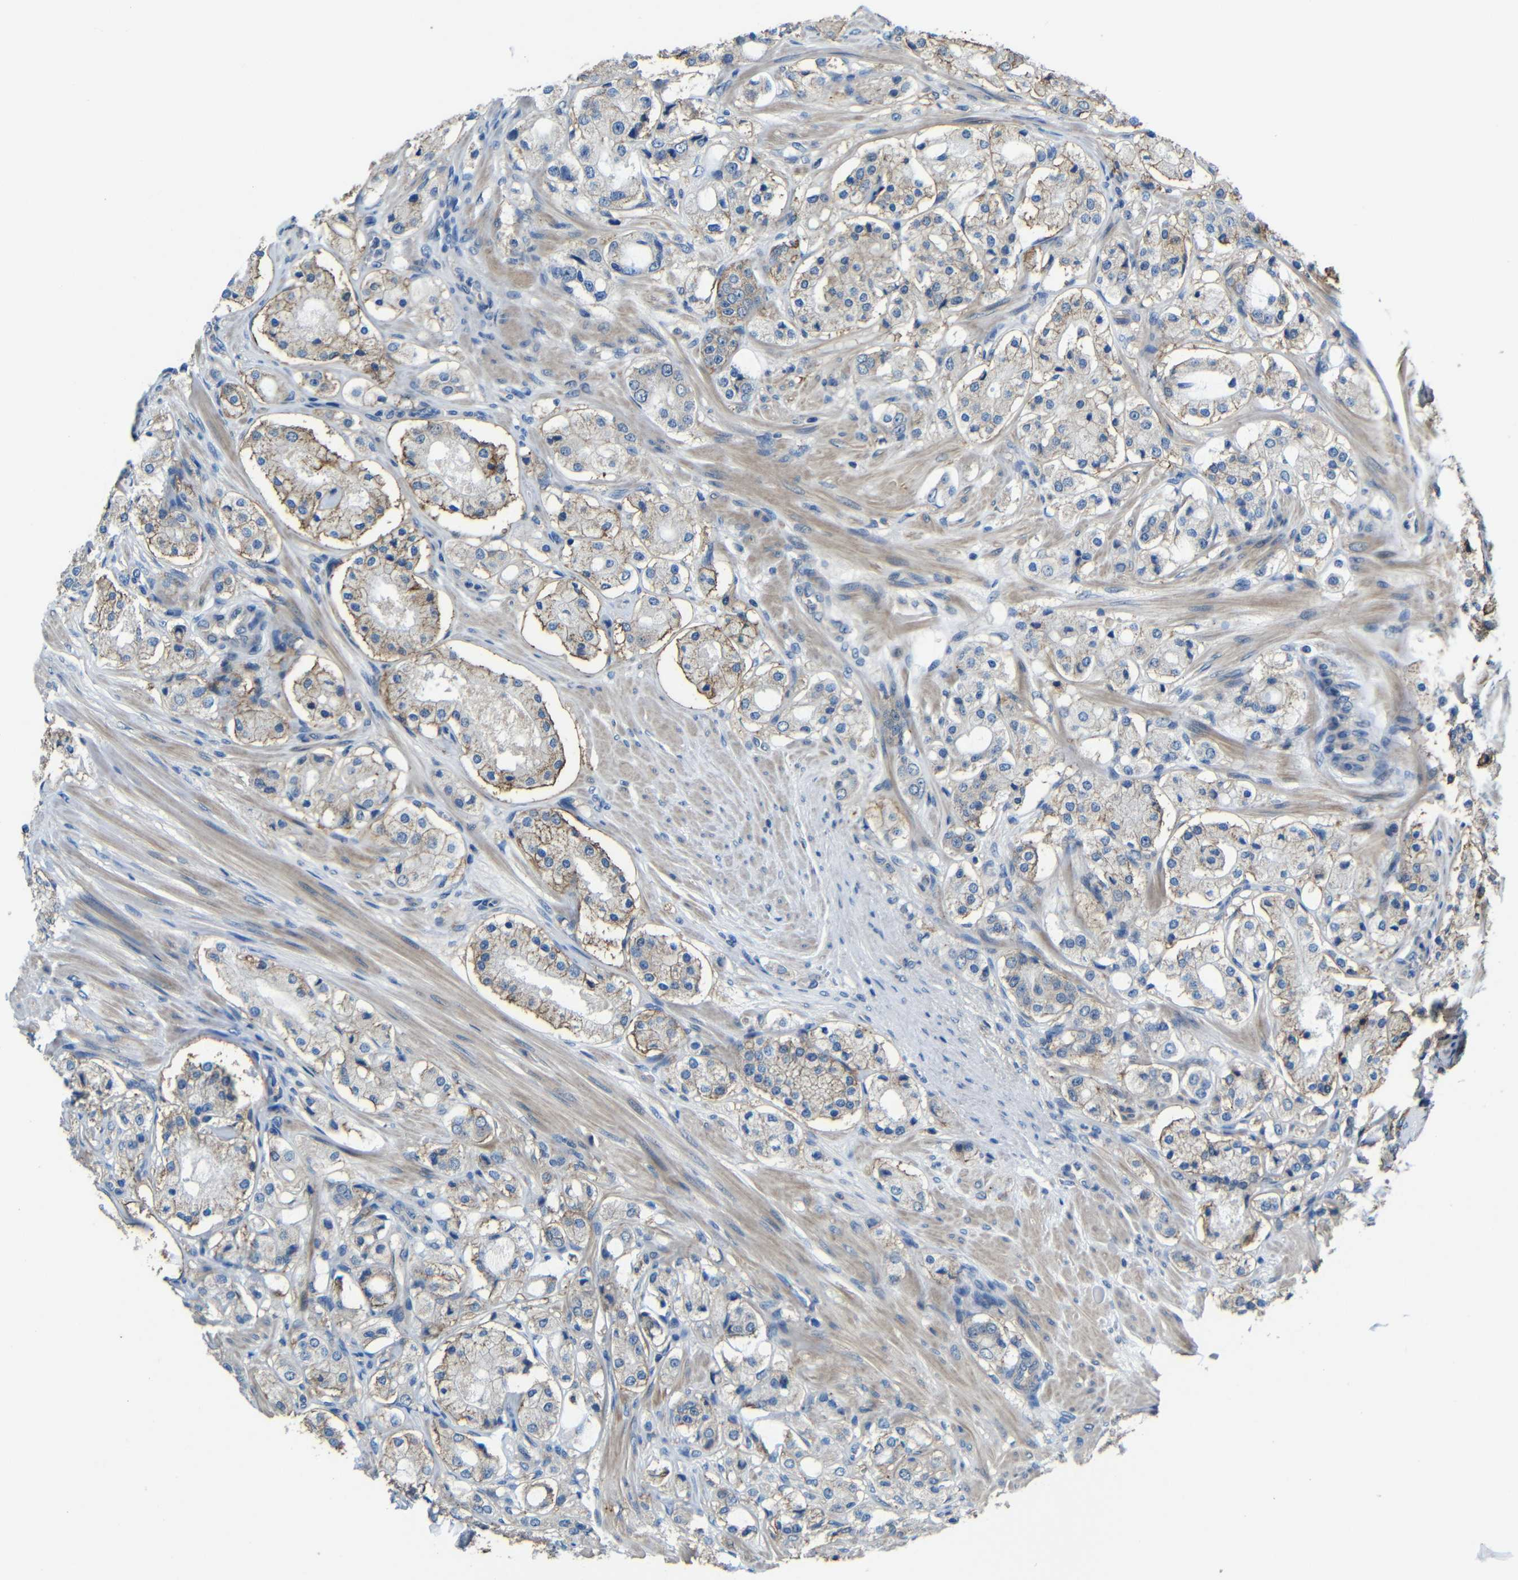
{"staining": {"intensity": "weak", "quantity": "25%-75%", "location": "cytoplasmic/membranous"}, "tissue": "prostate cancer", "cell_type": "Tumor cells", "image_type": "cancer", "snomed": [{"axis": "morphology", "description": "Adenocarcinoma, High grade"}, {"axis": "topography", "description": "Prostate"}], "caption": "Prostate high-grade adenocarcinoma stained with DAB (3,3'-diaminobenzidine) immunohistochemistry exhibits low levels of weak cytoplasmic/membranous staining in about 25%-75% of tumor cells.", "gene": "ZNF90", "patient": {"sex": "male", "age": 65}}